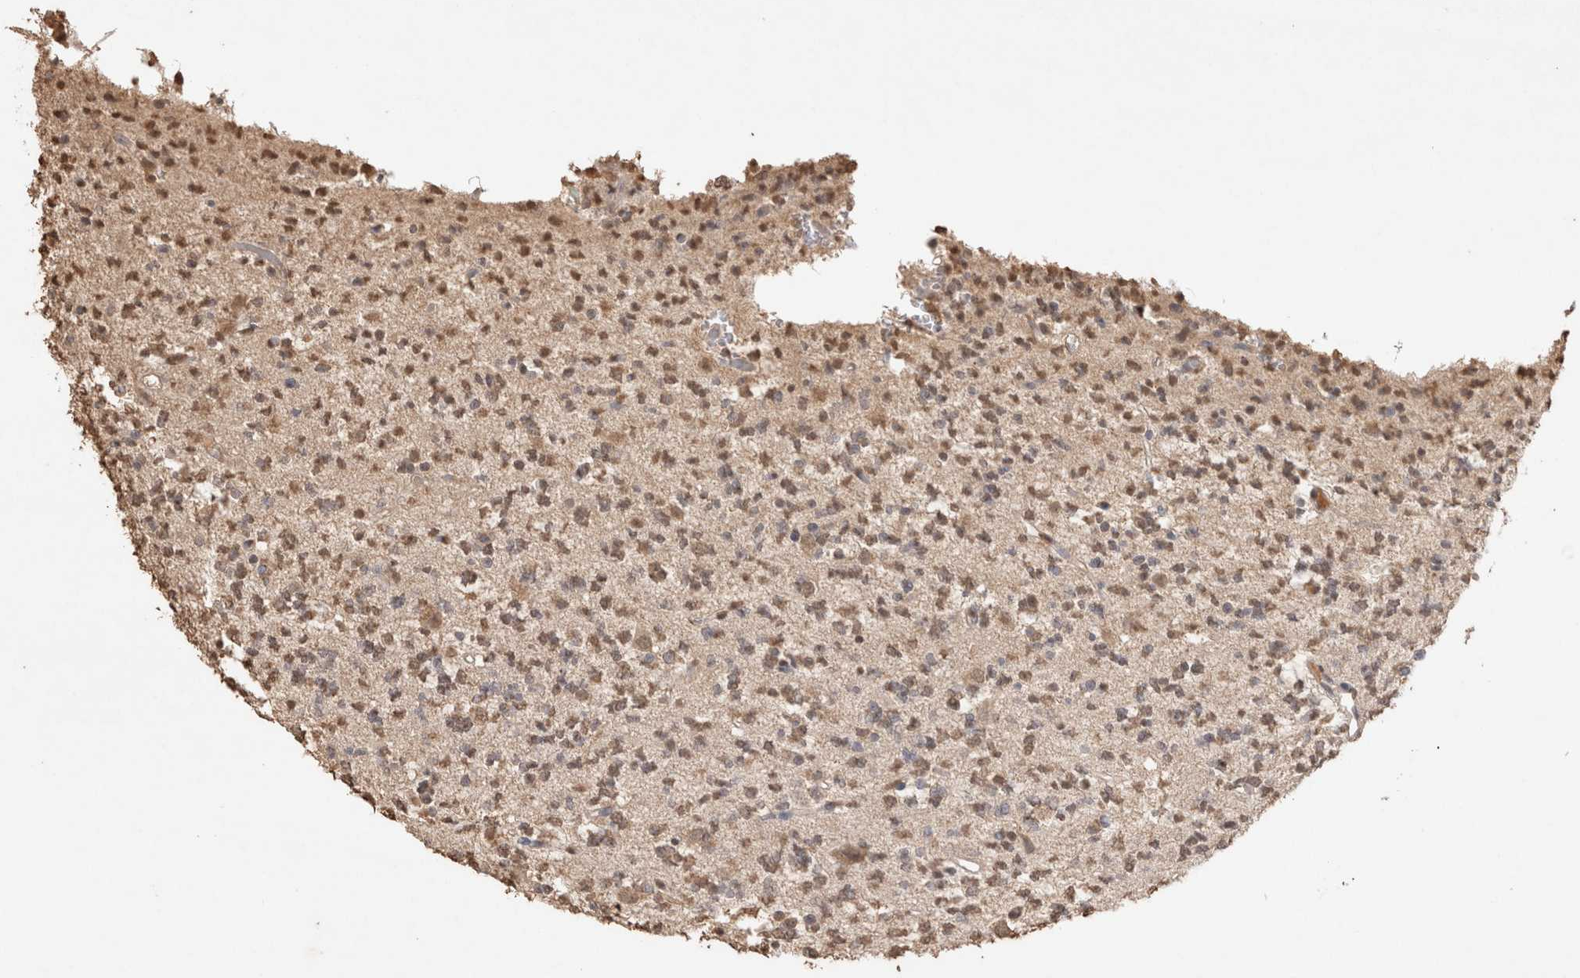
{"staining": {"intensity": "moderate", "quantity": ">75%", "location": "nuclear"}, "tissue": "glioma", "cell_type": "Tumor cells", "image_type": "cancer", "snomed": [{"axis": "morphology", "description": "Glioma, malignant, Low grade"}, {"axis": "topography", "description": "Brain"}], "caption": "Protein staining of glioma tissue reveals moderate nuclear positivity in approximately >75% of tumor cells.", "gene": "MLX", "patient": {"sex": "male", "age": 38}}